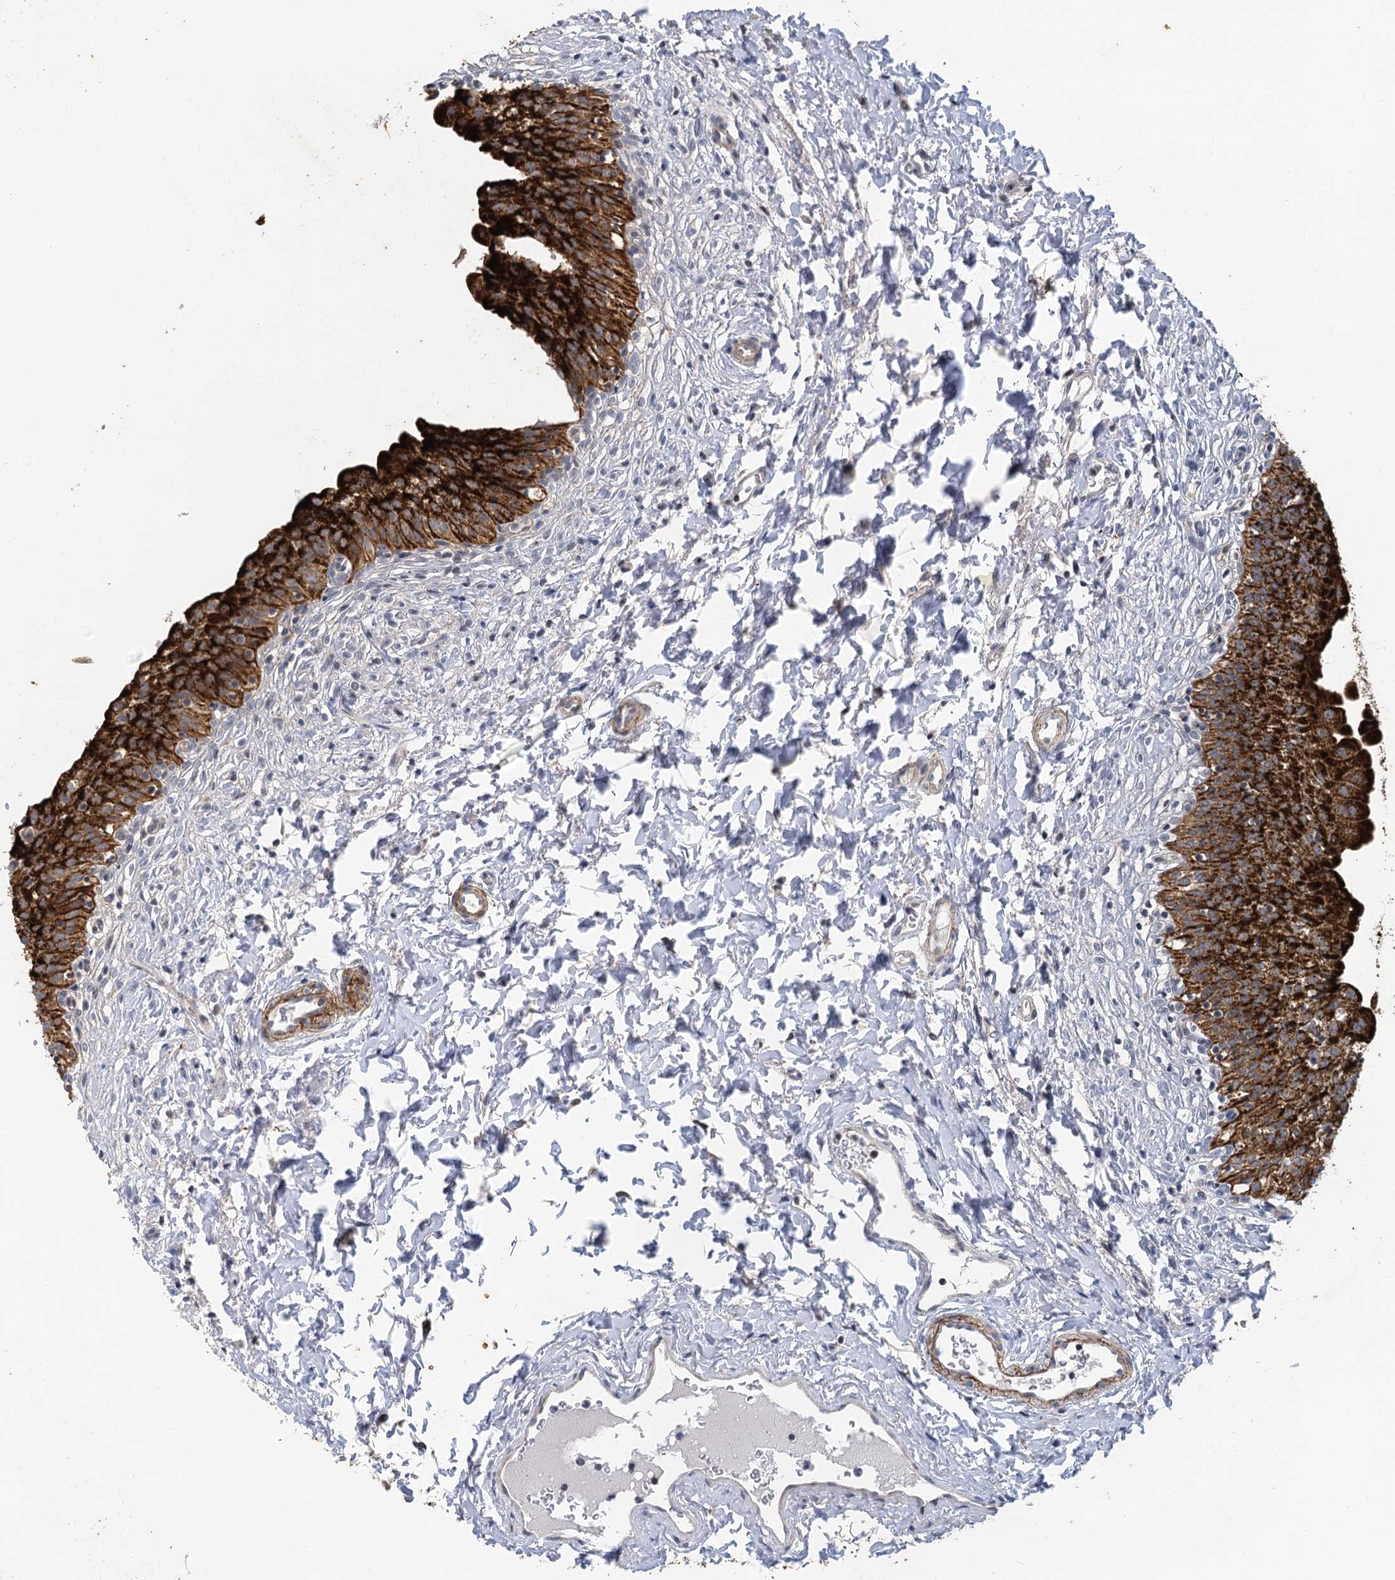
{"staining": {"intensity": "strong", "quantity": ">75%", "location": "cytoplasmic/membranous"}, "tissue": "urinary bladder", "cell_type": "Urothelial cells", "image_type": "normal", "snomed": [{"axis": "morphology", "description": "Normal tissue, NOS"}, {"axis": "topography", "description": "Urinary bladder"}], "caption": "This is a photomicrograph of immunohistochemistry (IHC) staining of normal urinary bladder, which shows strong positivity in the cytoplasmic/membranous of urothelial cells.", "gene": "IL11RA", "patient": {"sex": "male", "age": 55}}